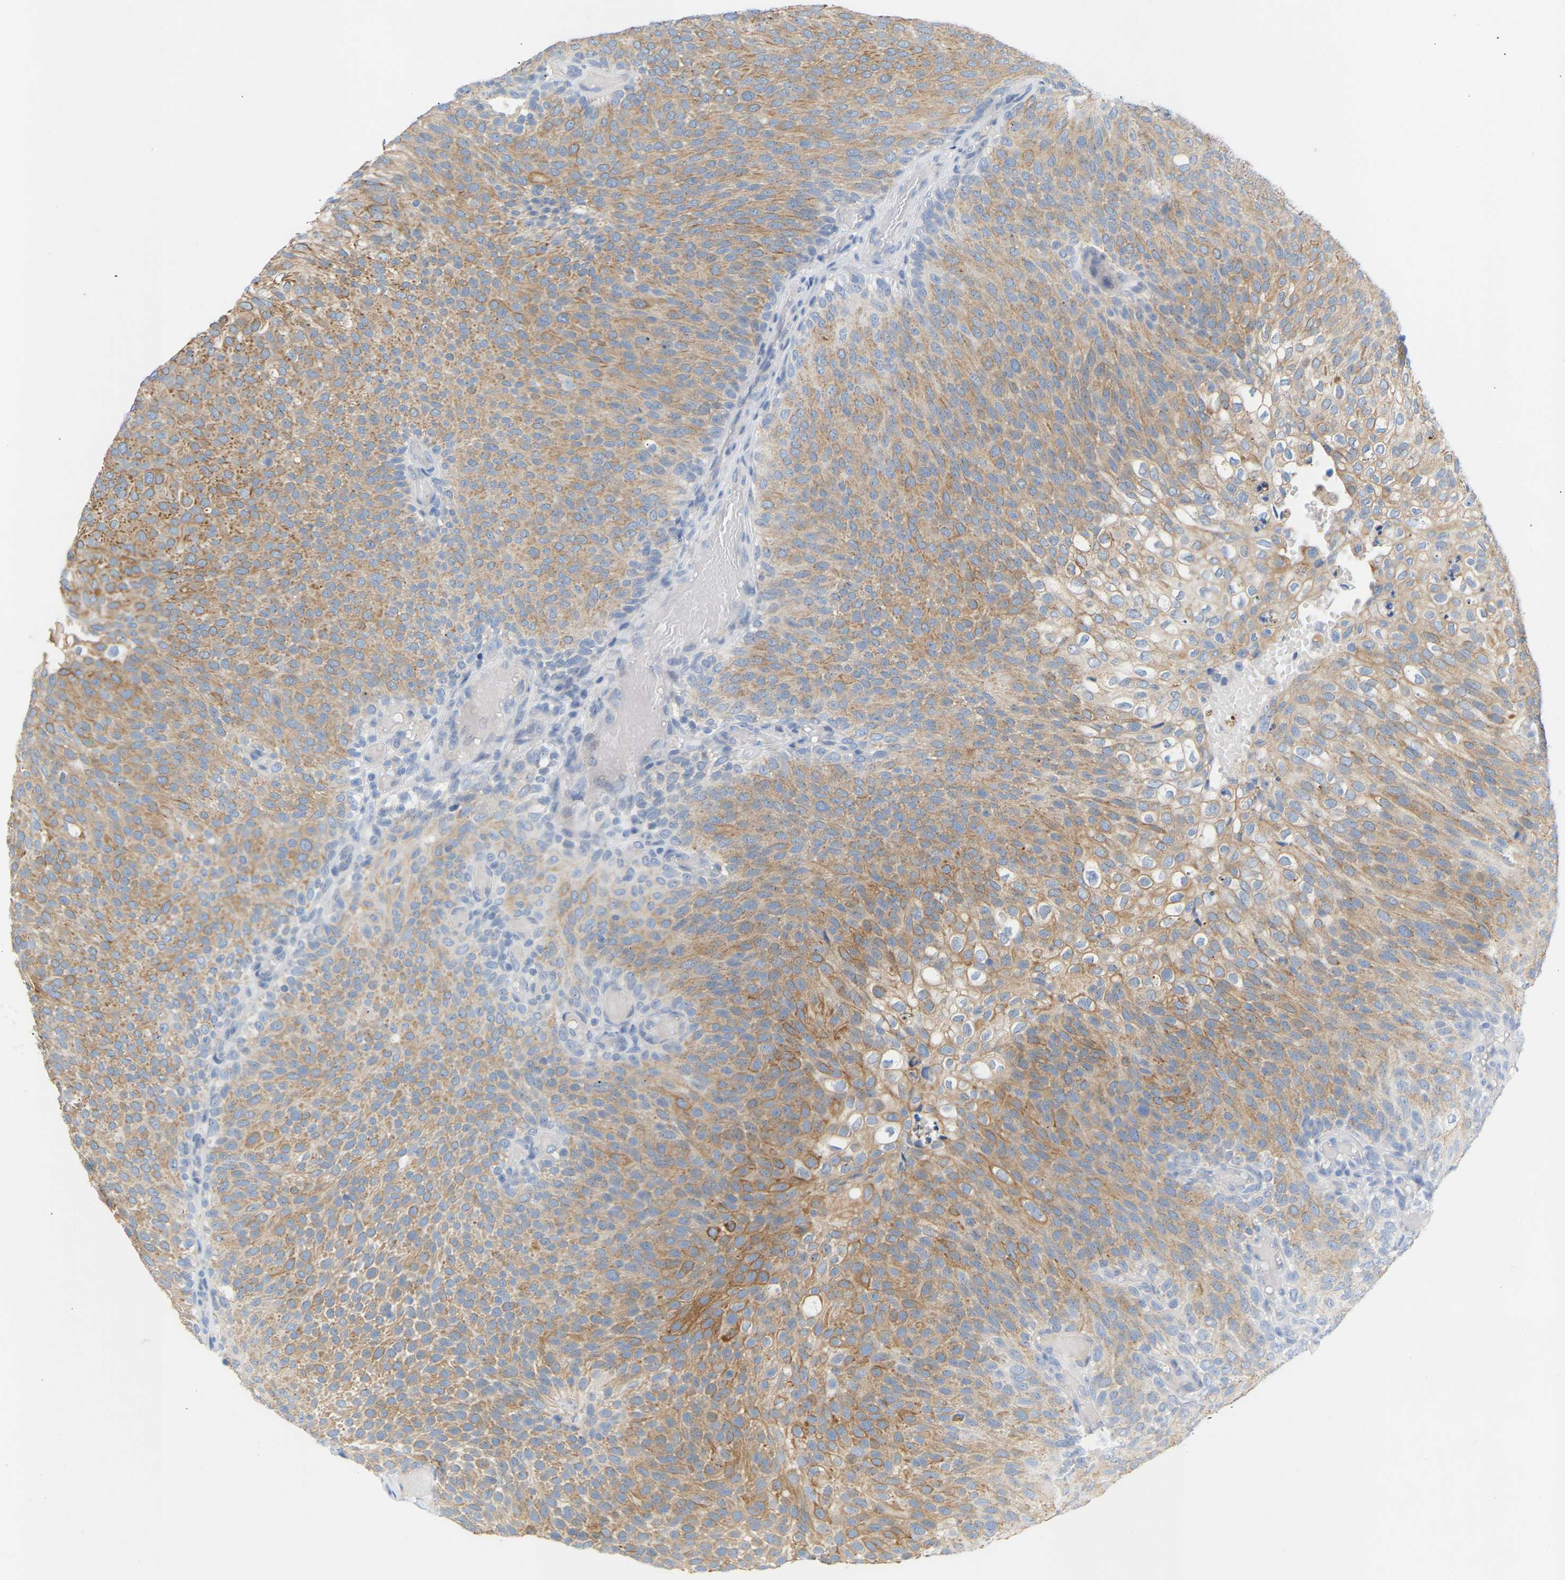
{"staining": {"intensity": "moderate", "quantity": ">75%", "location": "cytoplasmic/membranous"}, "tissue": "urothelial cancer", "cell_type": "Tumor cells", "image_type": "cancer", "snomed": [{"axis": "morphology", "description": "Urothelial carcinoma, Low grade"}, {"axis": "topography", "description": "Urinary bladder"}], "caption": "Immunohistochemistry histopathology image of urothelial carcinoma (low-grade) stained for a protein (brown), which displays medium levels of moderate cytoplasmic/membranous positivity in about >75% of tumor cells.", "gene": "PEX1", "patient": {"sex": "male", "age": 78}}